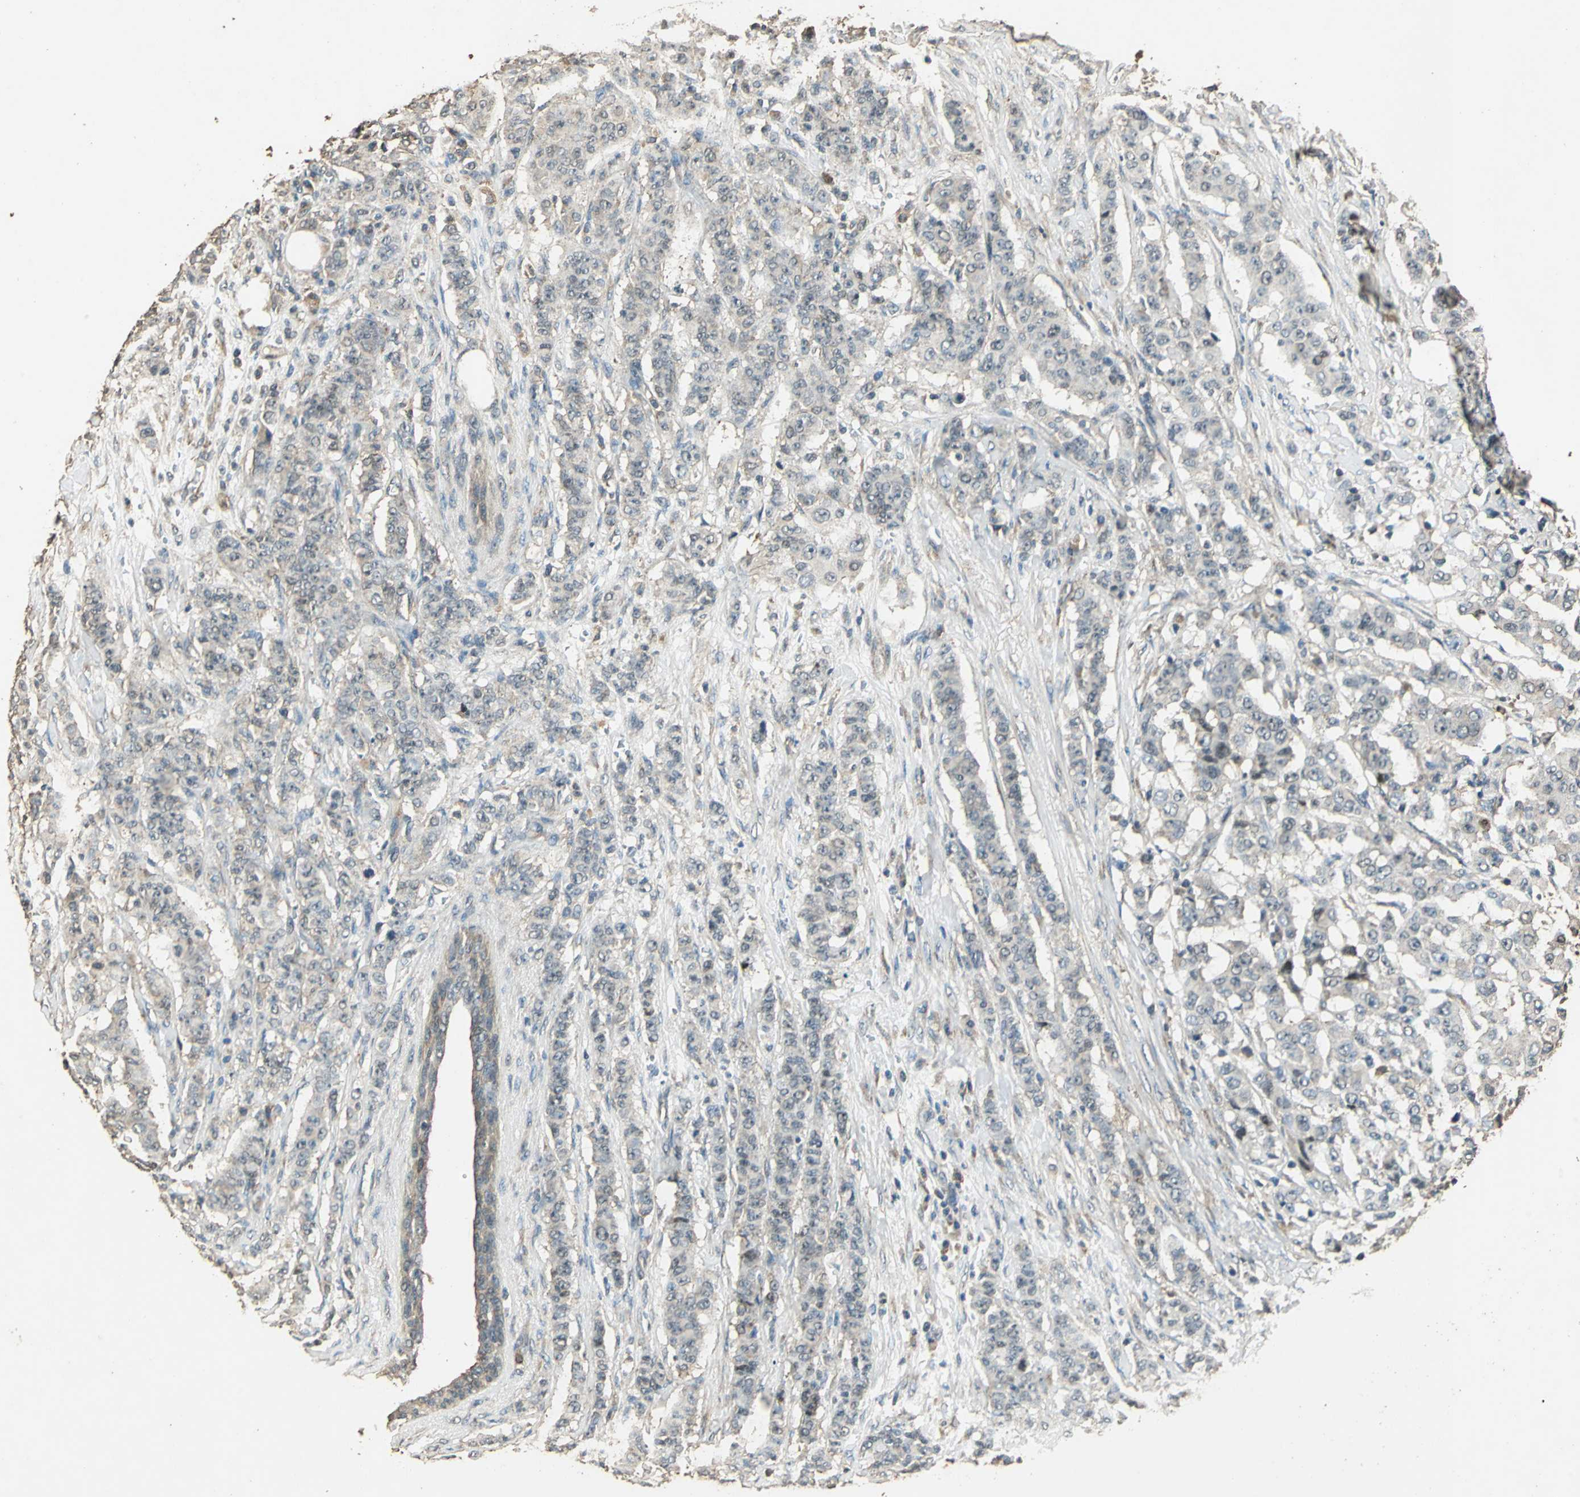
{"staining": {"intensity": "weak", "quantity": ">75%", "location": "cytoplasmic/membranous"}, "tissue": "breast cancer", "cell_type": "Tumor cells", "image_type": "cancer", "snomed": [{"axis": "morphology", "description": "Duct carcinoma"}, {"axis": "topography", "description": "Breast"}], "caption": "Breast cancer (infiltrating ductal carcinoma) stained with DAB (3,3'-diaminobenzidine) immunohistochemistry displays low levels of weak cytoplasmic/membranous expression in approximately >75% of tumor cells. The protein of interest is shown in brown color, while the nuclei are stained blue.", "gene": "TMPRSS4", "patient": {"sex": "female", "age": 40}}